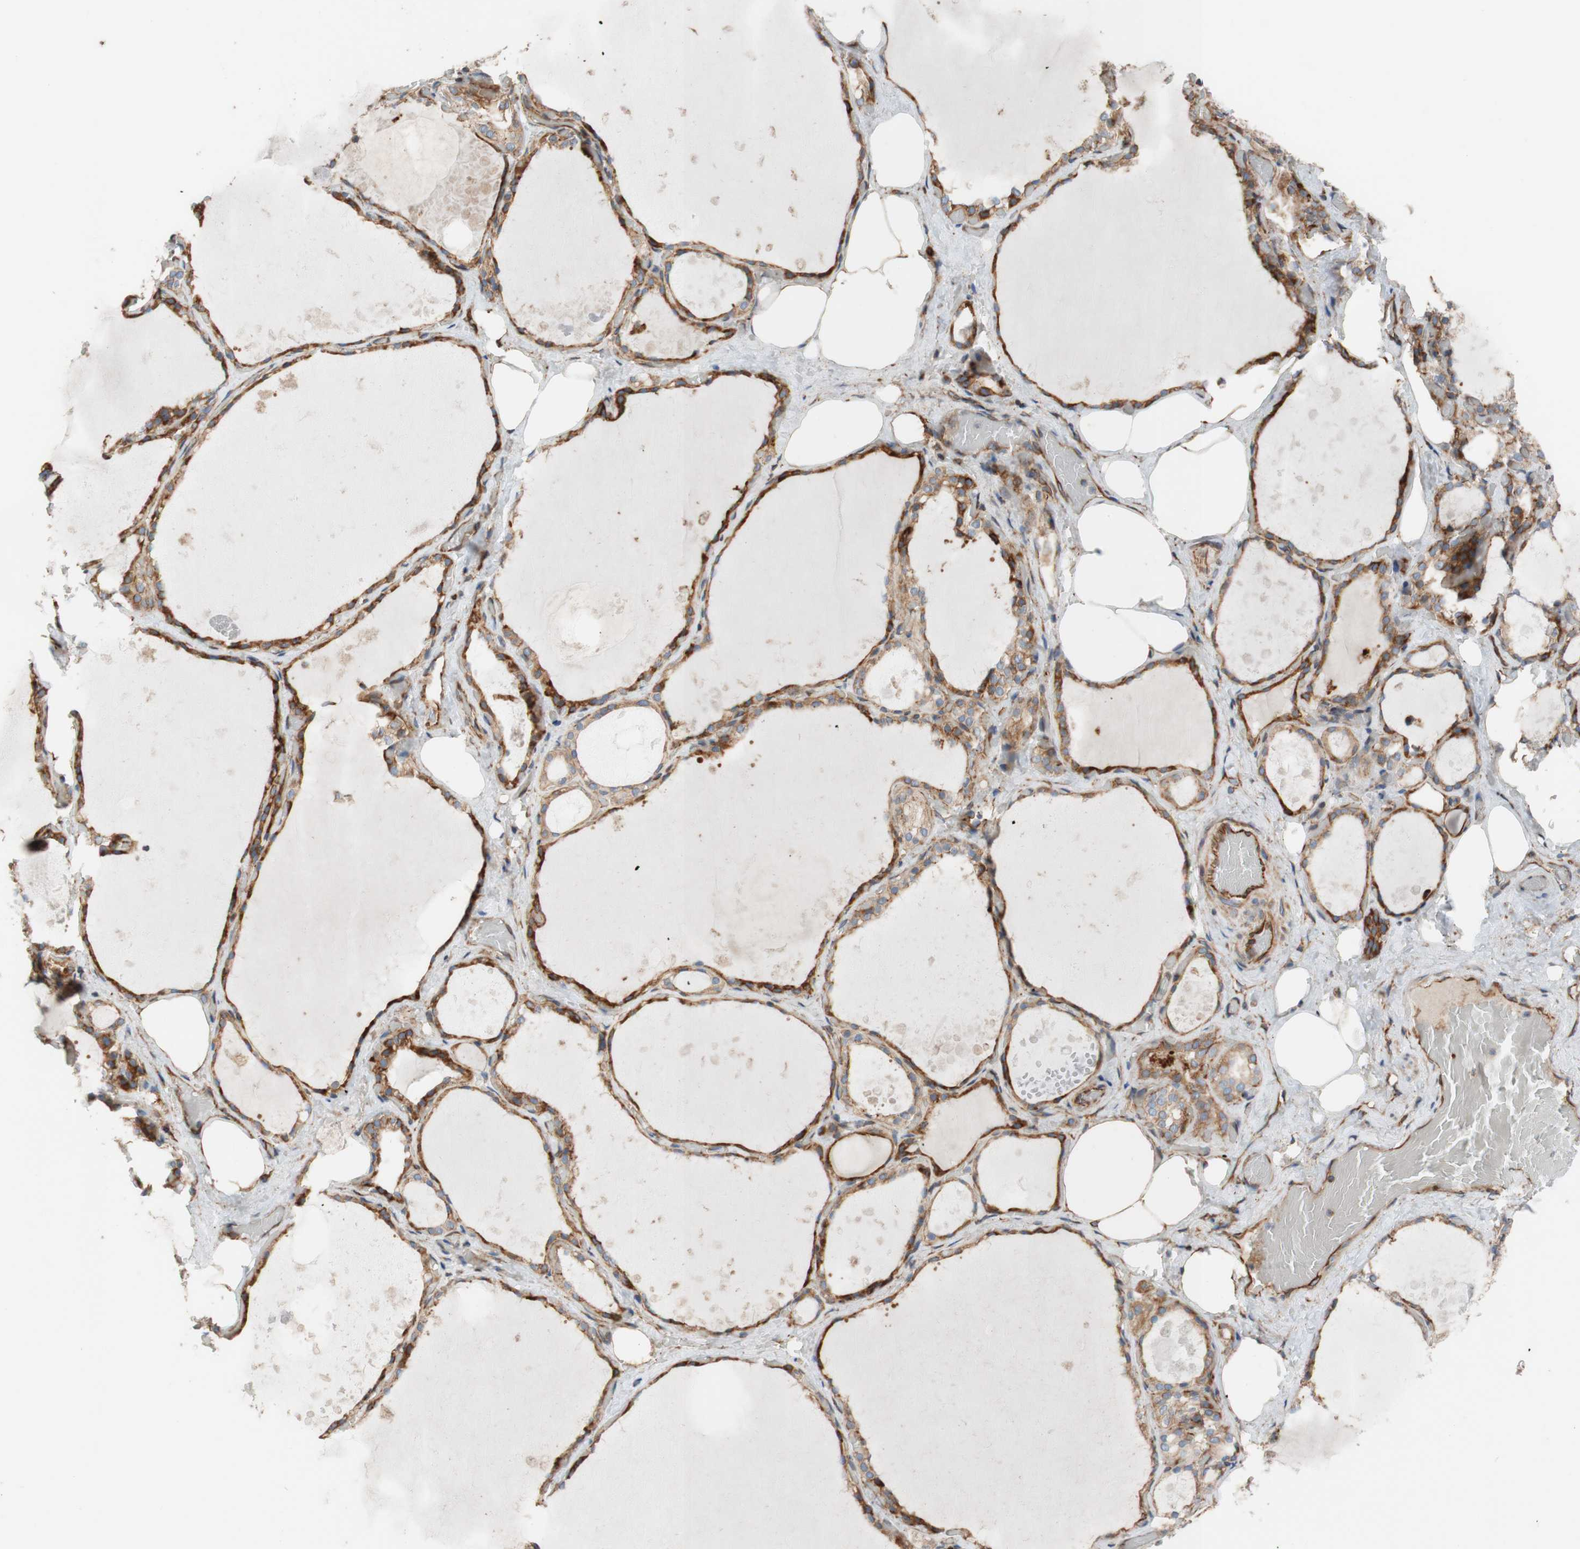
{"staining": {"intensity": "moderate", "quantity": ">75%", "location": "cytoplasmic/membranous"}, "tissue": "thyroid gland", "cell_type": "Glandular cells", "image_type": "normal", "snomed": [{"axis": "morphology", "description": "Normal tissue, NOS"}, {"axis": "topography", "description": "Thyroid gland"}], "caption": "This is a micrograph of immunohistochemistry staining of normal thyroid gland, which shows moderate expression in the cytoplasmic/membranous of glandular cells.", "gene": "C1orf43", "patient": {"sex": "male", "age": 61}}